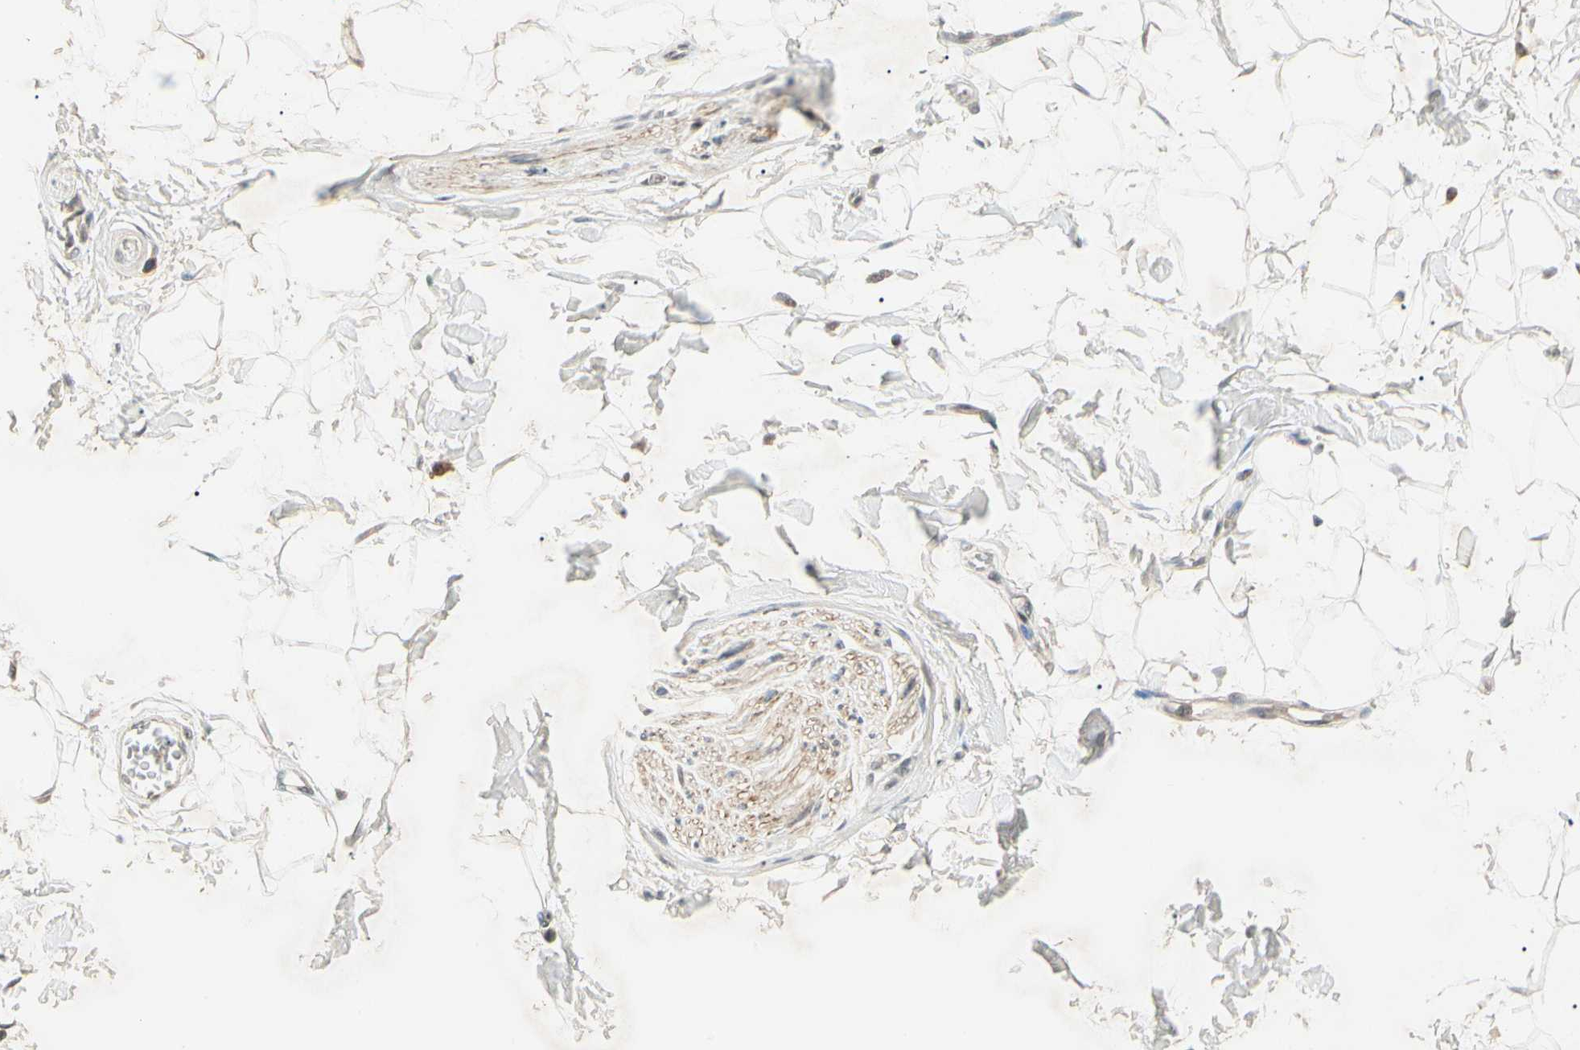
{"staining": {"intensity": "negative", "quantity": "none", "location": "none"}, "tissue": "adipose tissue", "cell_type": "Adipocytes", "image_type": "normal", "snomed": [{"axis": "morphology", "description": "Normal tissue, NOS"}, {"axis": "topography", "description": "Soft tissue"}], "caption": "This photomicrograph is of normal adipose tissue stained with immunohistochemistry to label a protein in brown with the nuclei are counter-stained blue. There is no positivity in adipocytes. (Brightfield microscopy of DAB immunohistochemistry at high magnification).", "gene": "ZSCAN12", "patient": {"sex": "male", "age": 72}}